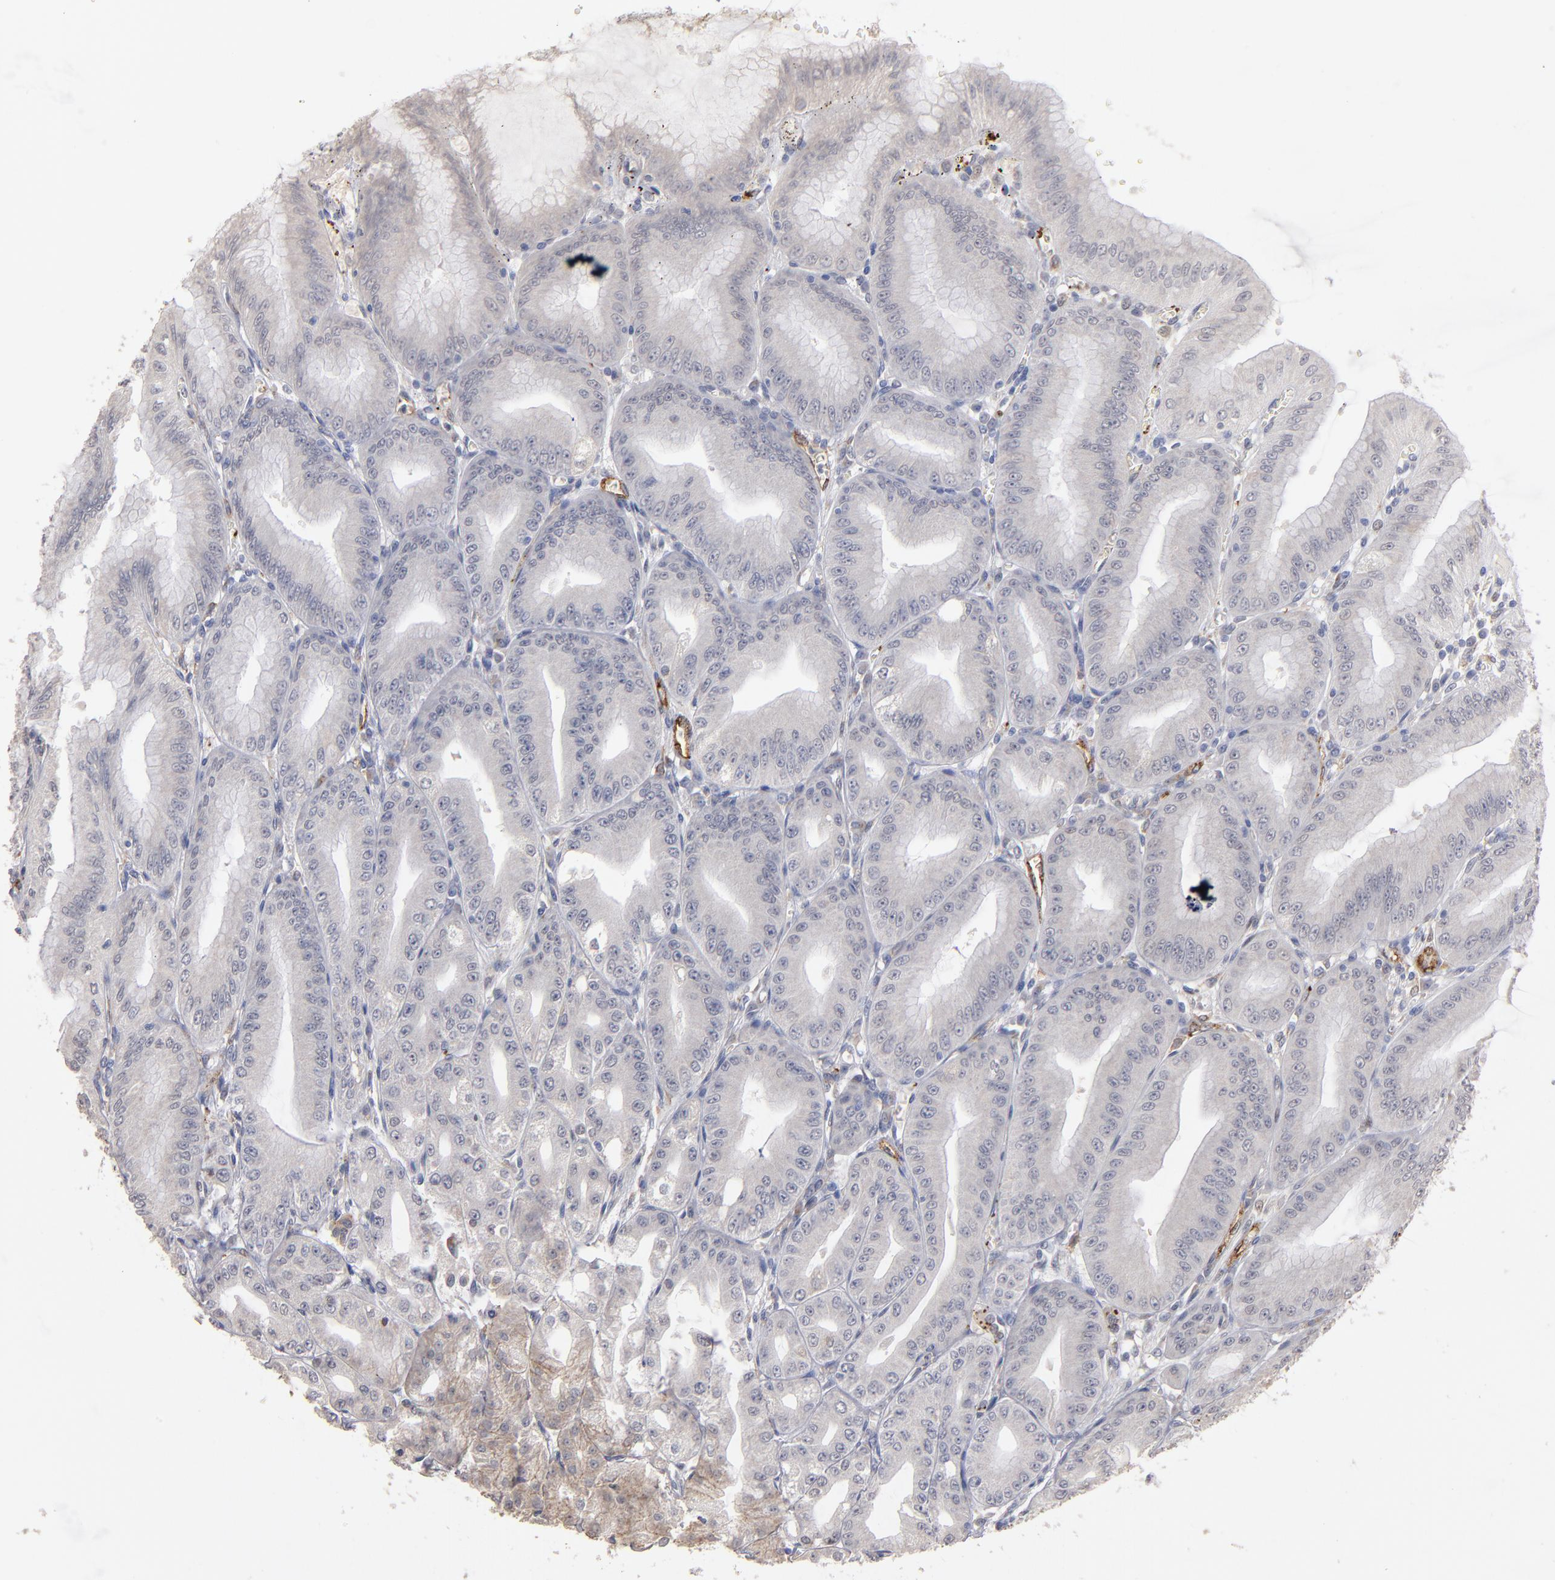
{"staining": {"intensity": "weak", "quantity": "<25%", "location": "cytoplasmic/membranous"}, "tissue": "stomach", "cell_type": "Glandular cells", "image_type": "normal", "snomed": [{"axis": "morphology", "description": "Normal tissue, NOS"}, {"axis": "topography", "description": "Stomach, lower"}], "caption": "Immunohistochemical staining of unremarkable human stomach reveals no significant staining in glandular cells. The staining is performed using DAB (3,3'-diaminobenzidine) brown chromogen with nuclei counter-stained in using hematoxylin.", "gene": "SELP", "patient": {"sex": "male", "age": 71}}